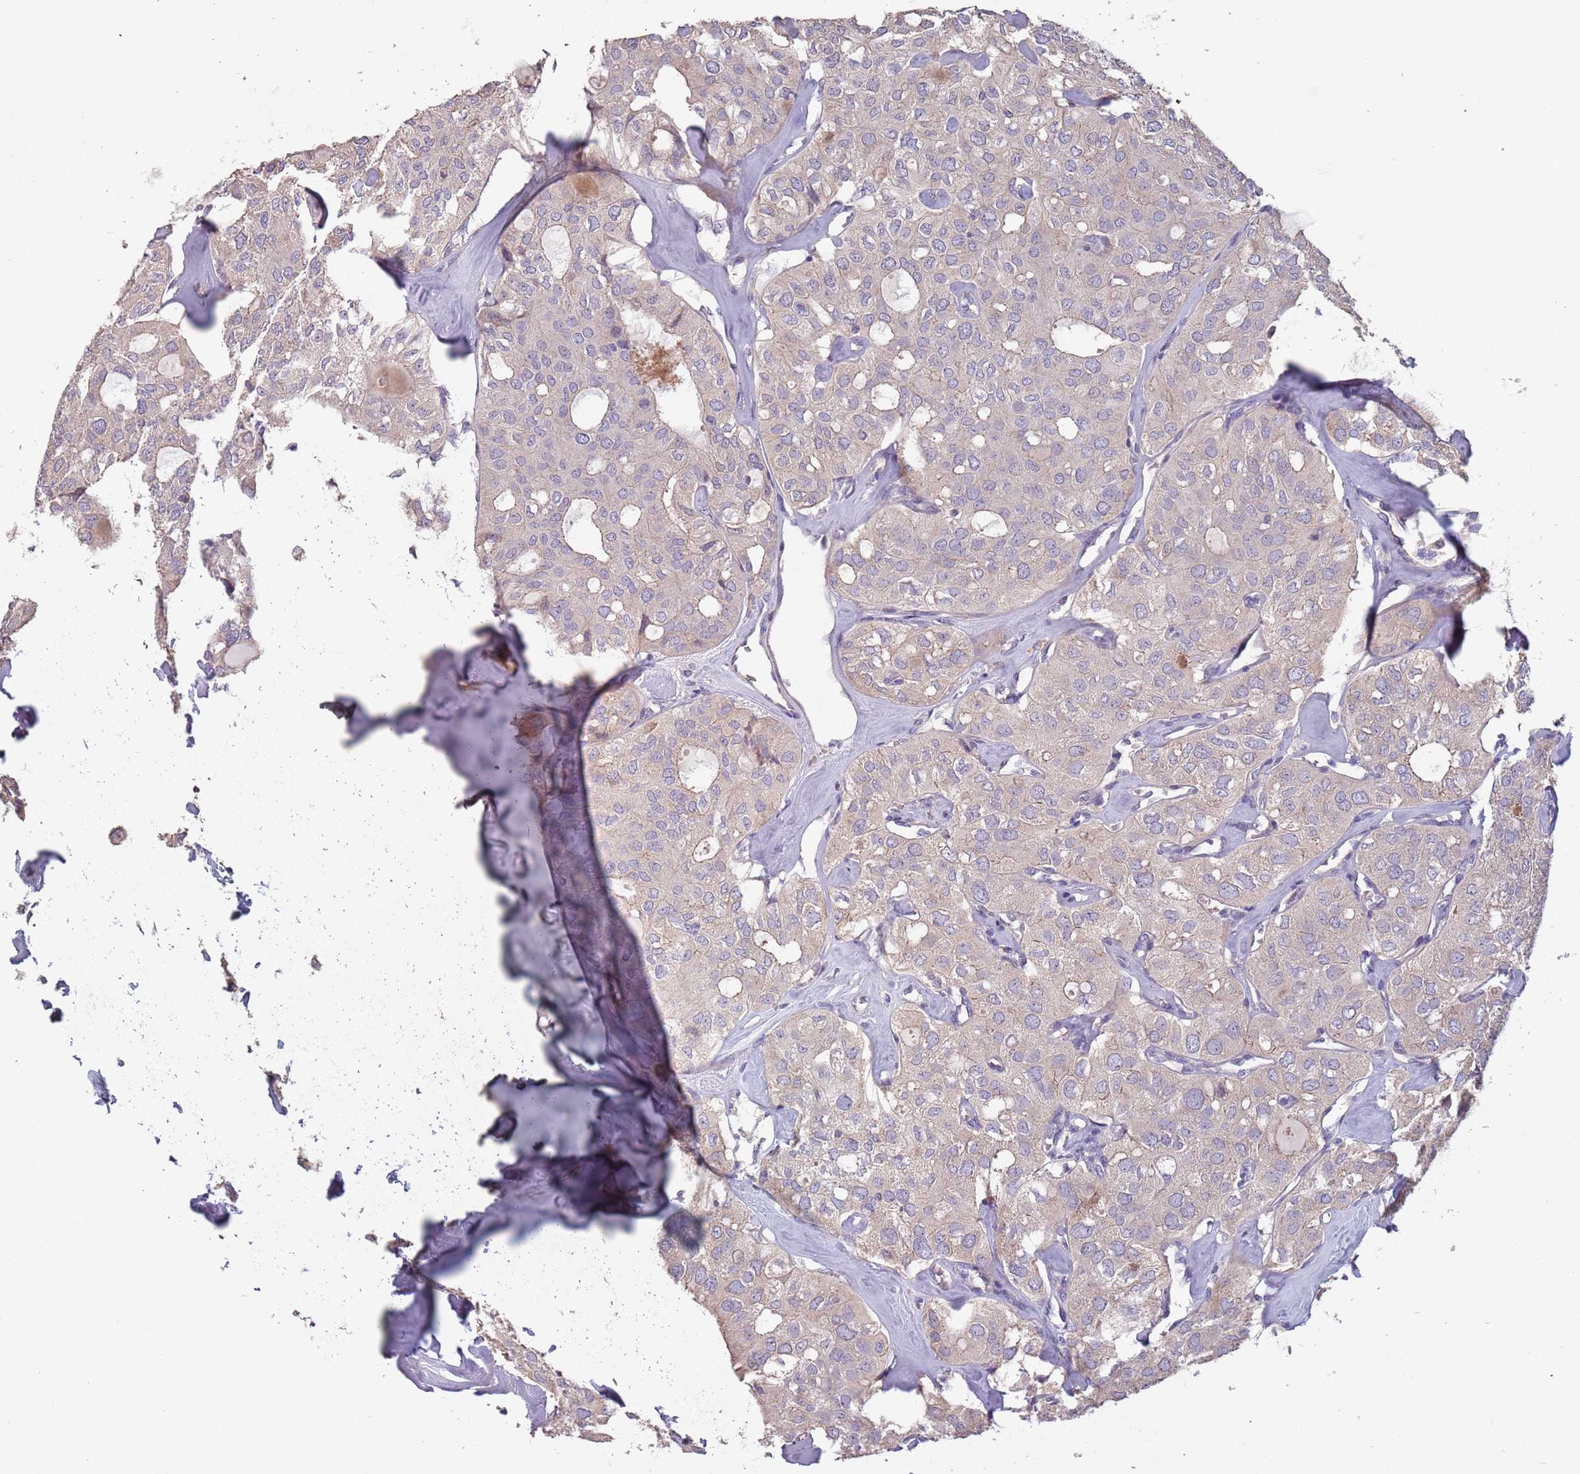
{"staining": {"intensity": "negative", "quantity": "none", "location": "none"}, "tissue": "thyroid cancer", "cell_type": "Tumor cells", "image_type": "cancer", "snomed": [{"axis": "morphology", "description": "Follicular adenoma carcinoma, NOS"}, {"axis": "topography", "description": "Thyroid gland"}], "caption": "The micrograph displays no staining of tumor cells in follicular adenoma carcinoma (thyroid).", "gene": "MBD3L1", "patient": {"sex": "male", "age": 75}}